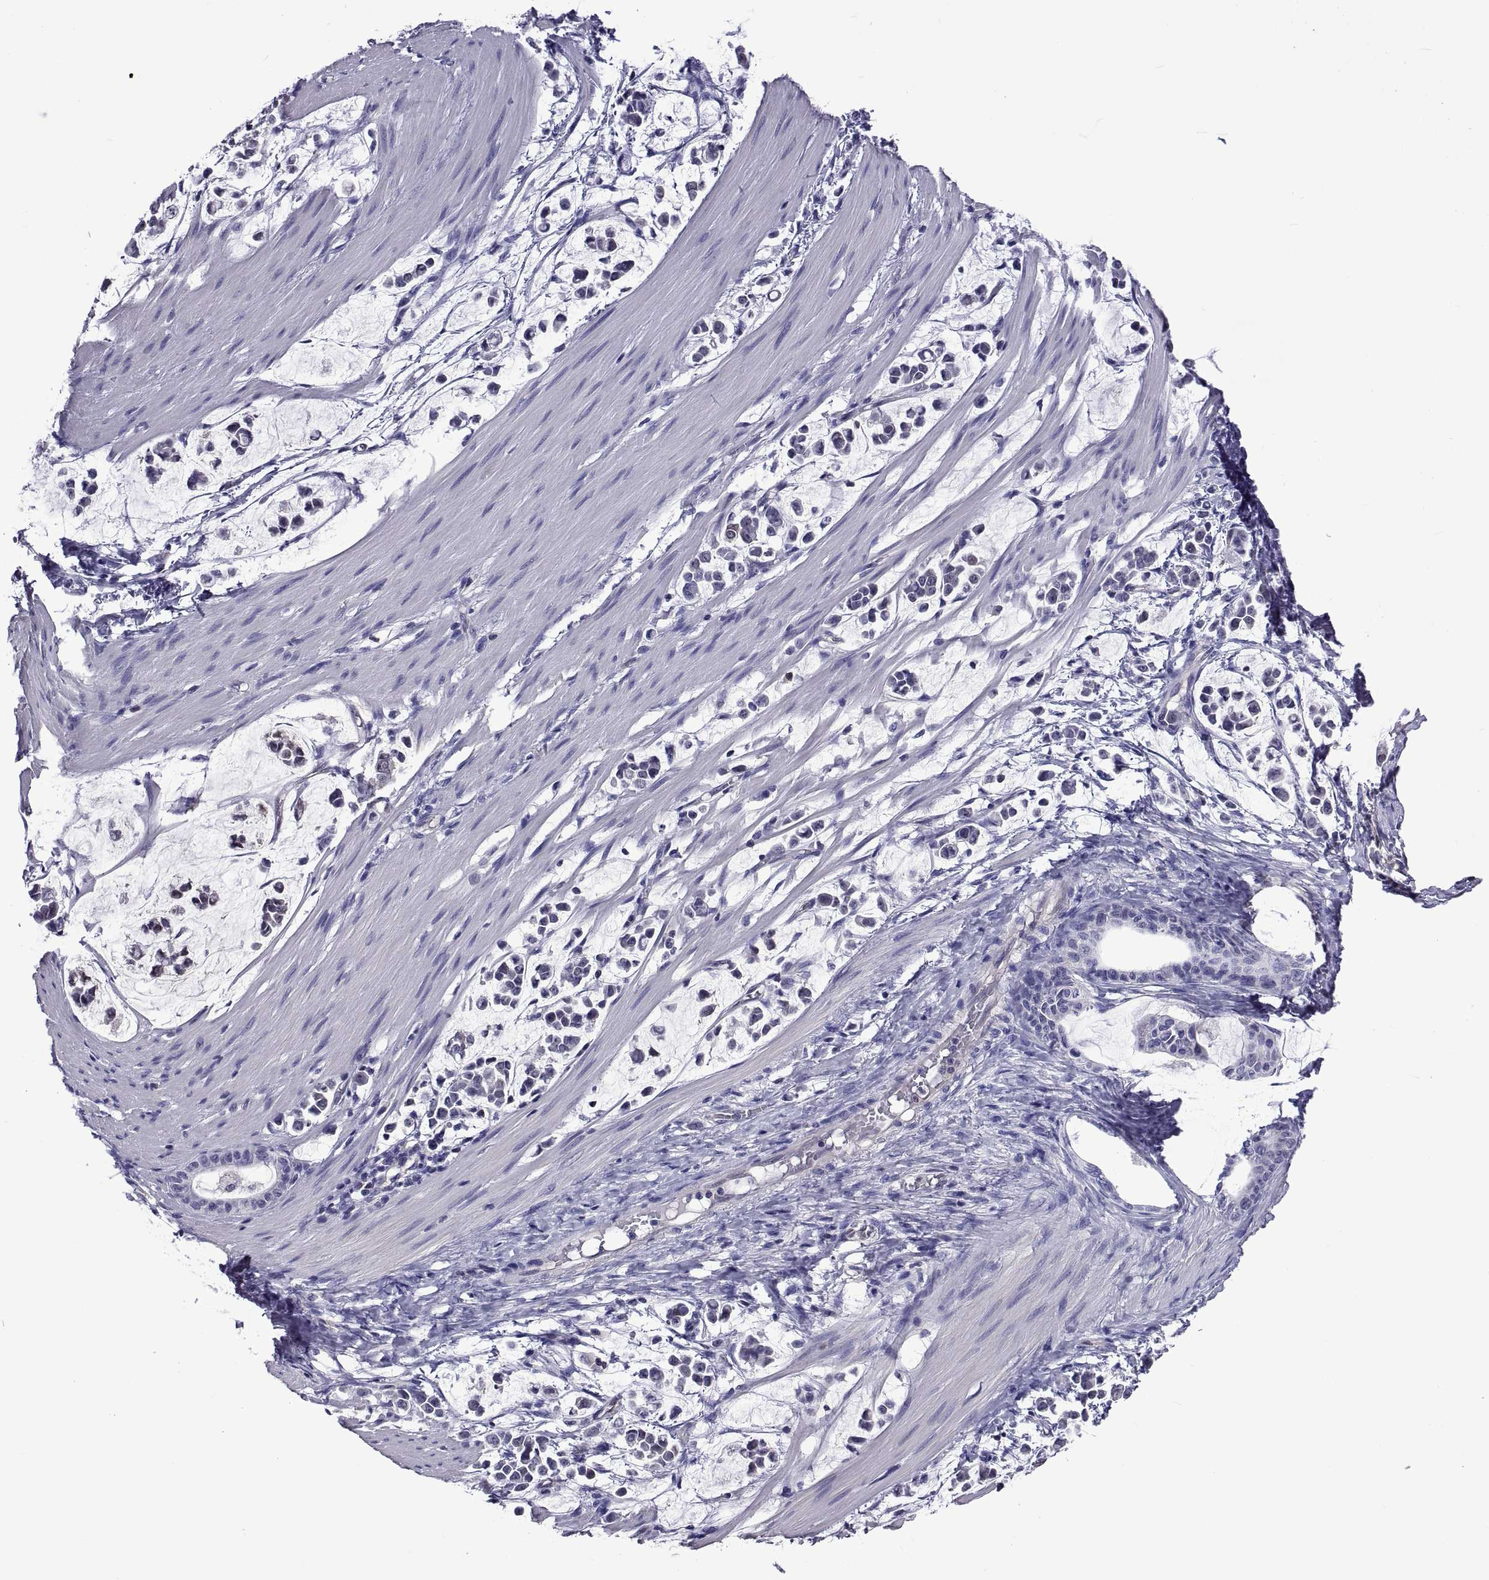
{"staining": {"intensity": "negative", "quantity": "none", "location": "none"}, "tissue": "stomach cancer", "cell_type": "Tumor cells", "image_type": "cancer", "snomed": [{"axis": "morphology", "description": "Adenocarcinoma, NOS"}, {"axis": "topography", "description": "Stomach"}], "caption": "There is no significant staining in tumor cells of stomach cancer (adenocarcinoma).", "gene": "LCN9", "patient": {"sex": "male", "age": 82}}